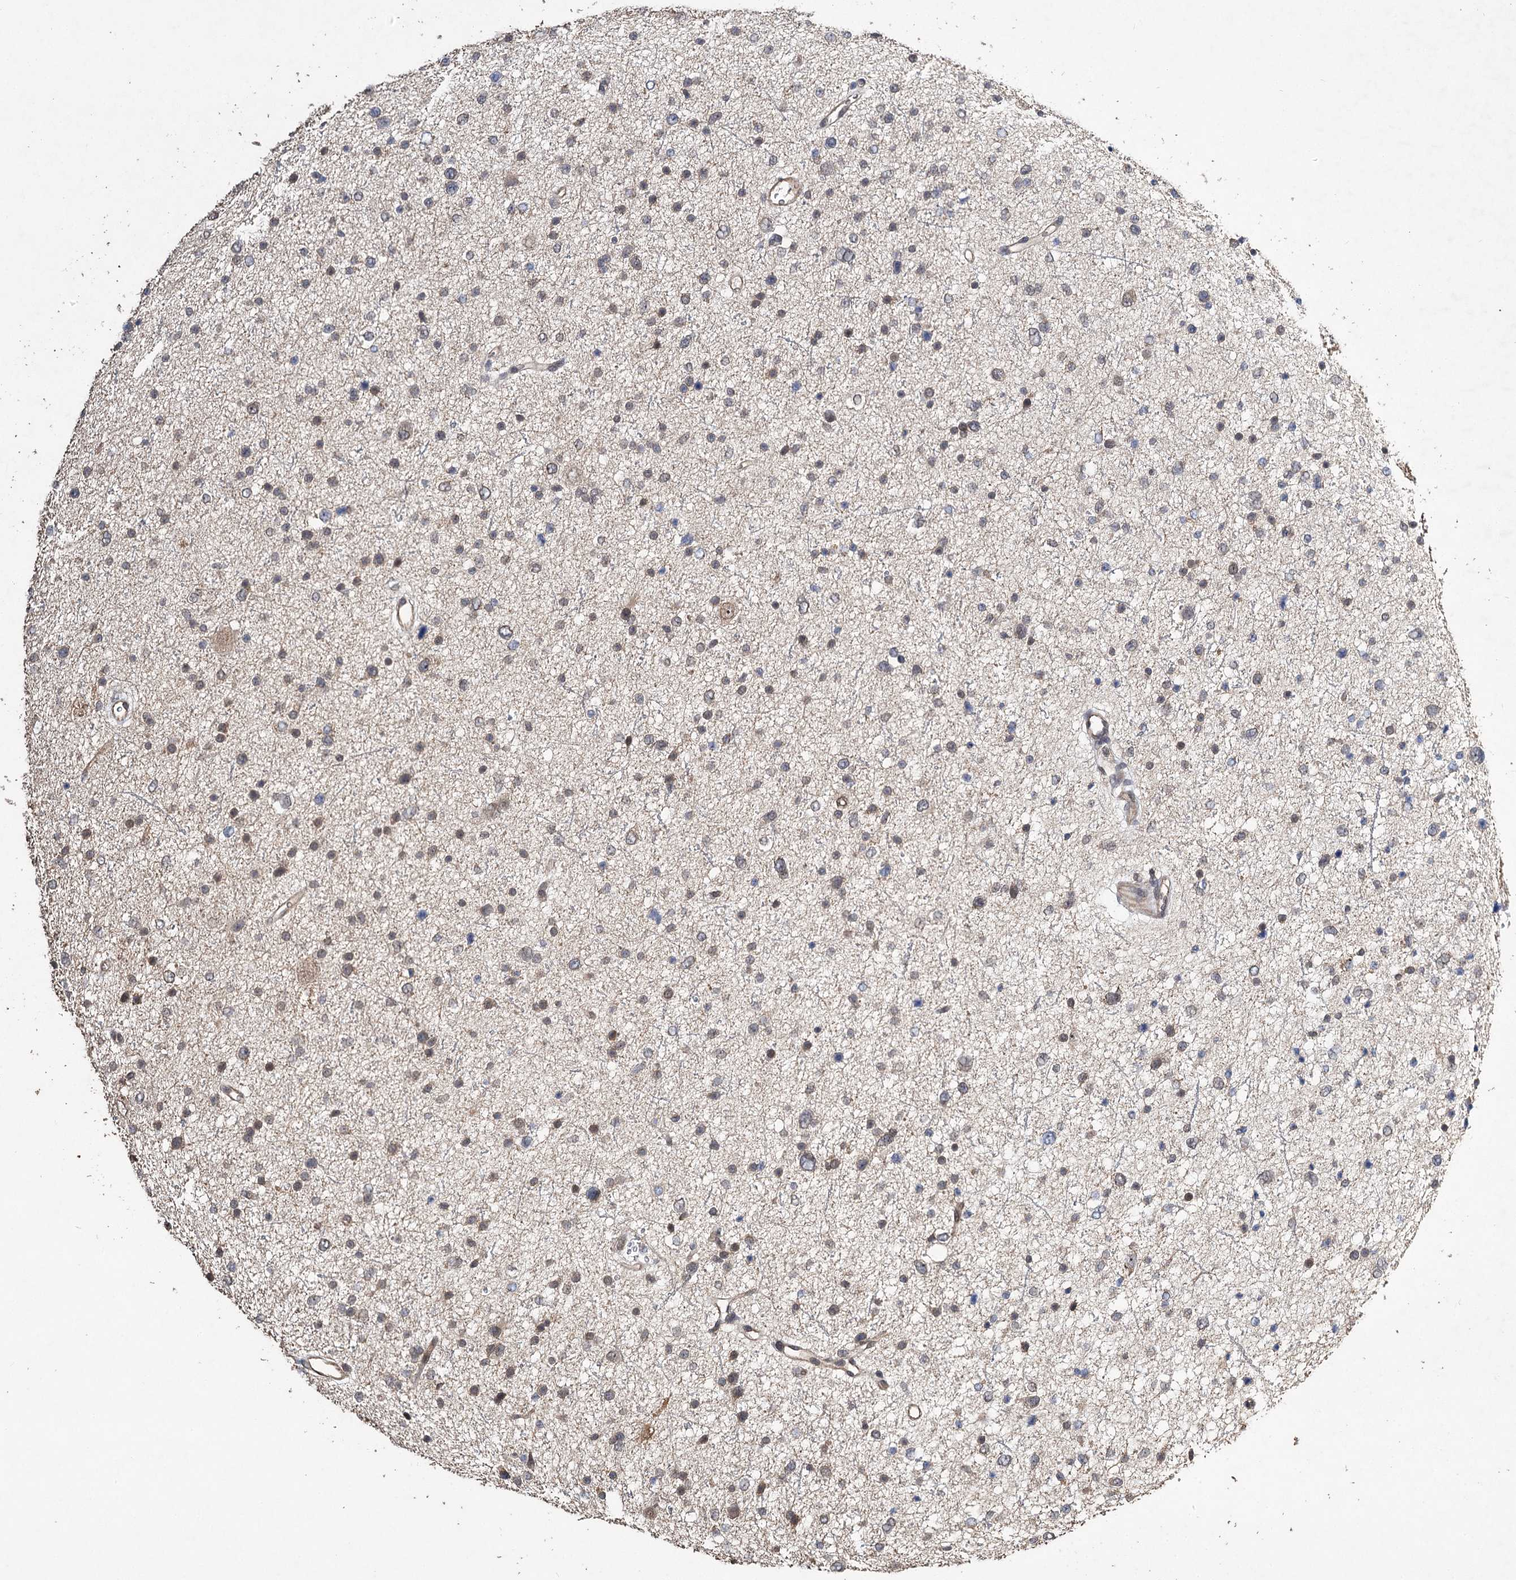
{"staining": {"intensity": "negative", "quantity": "none", "location": "none"}, "tissue": "glioma", "cell_type": "Tumor cells", "image_type": "cancer", "snomed": [{"axis": "morphology", "description": "Glioma, malignant, Low grade"}, {"axis": "topography", "description": "Brain"}], "caption": "High magnification brightfield microscopy of glioma stained with DAB (3,3'-diaminobenzidine) (brown) and counterstained with hematoxylin (blue): tumor cells show no significant expression.", "gene": "NOPCHAP1", "patient": {"sex": "female", "age": 37}}